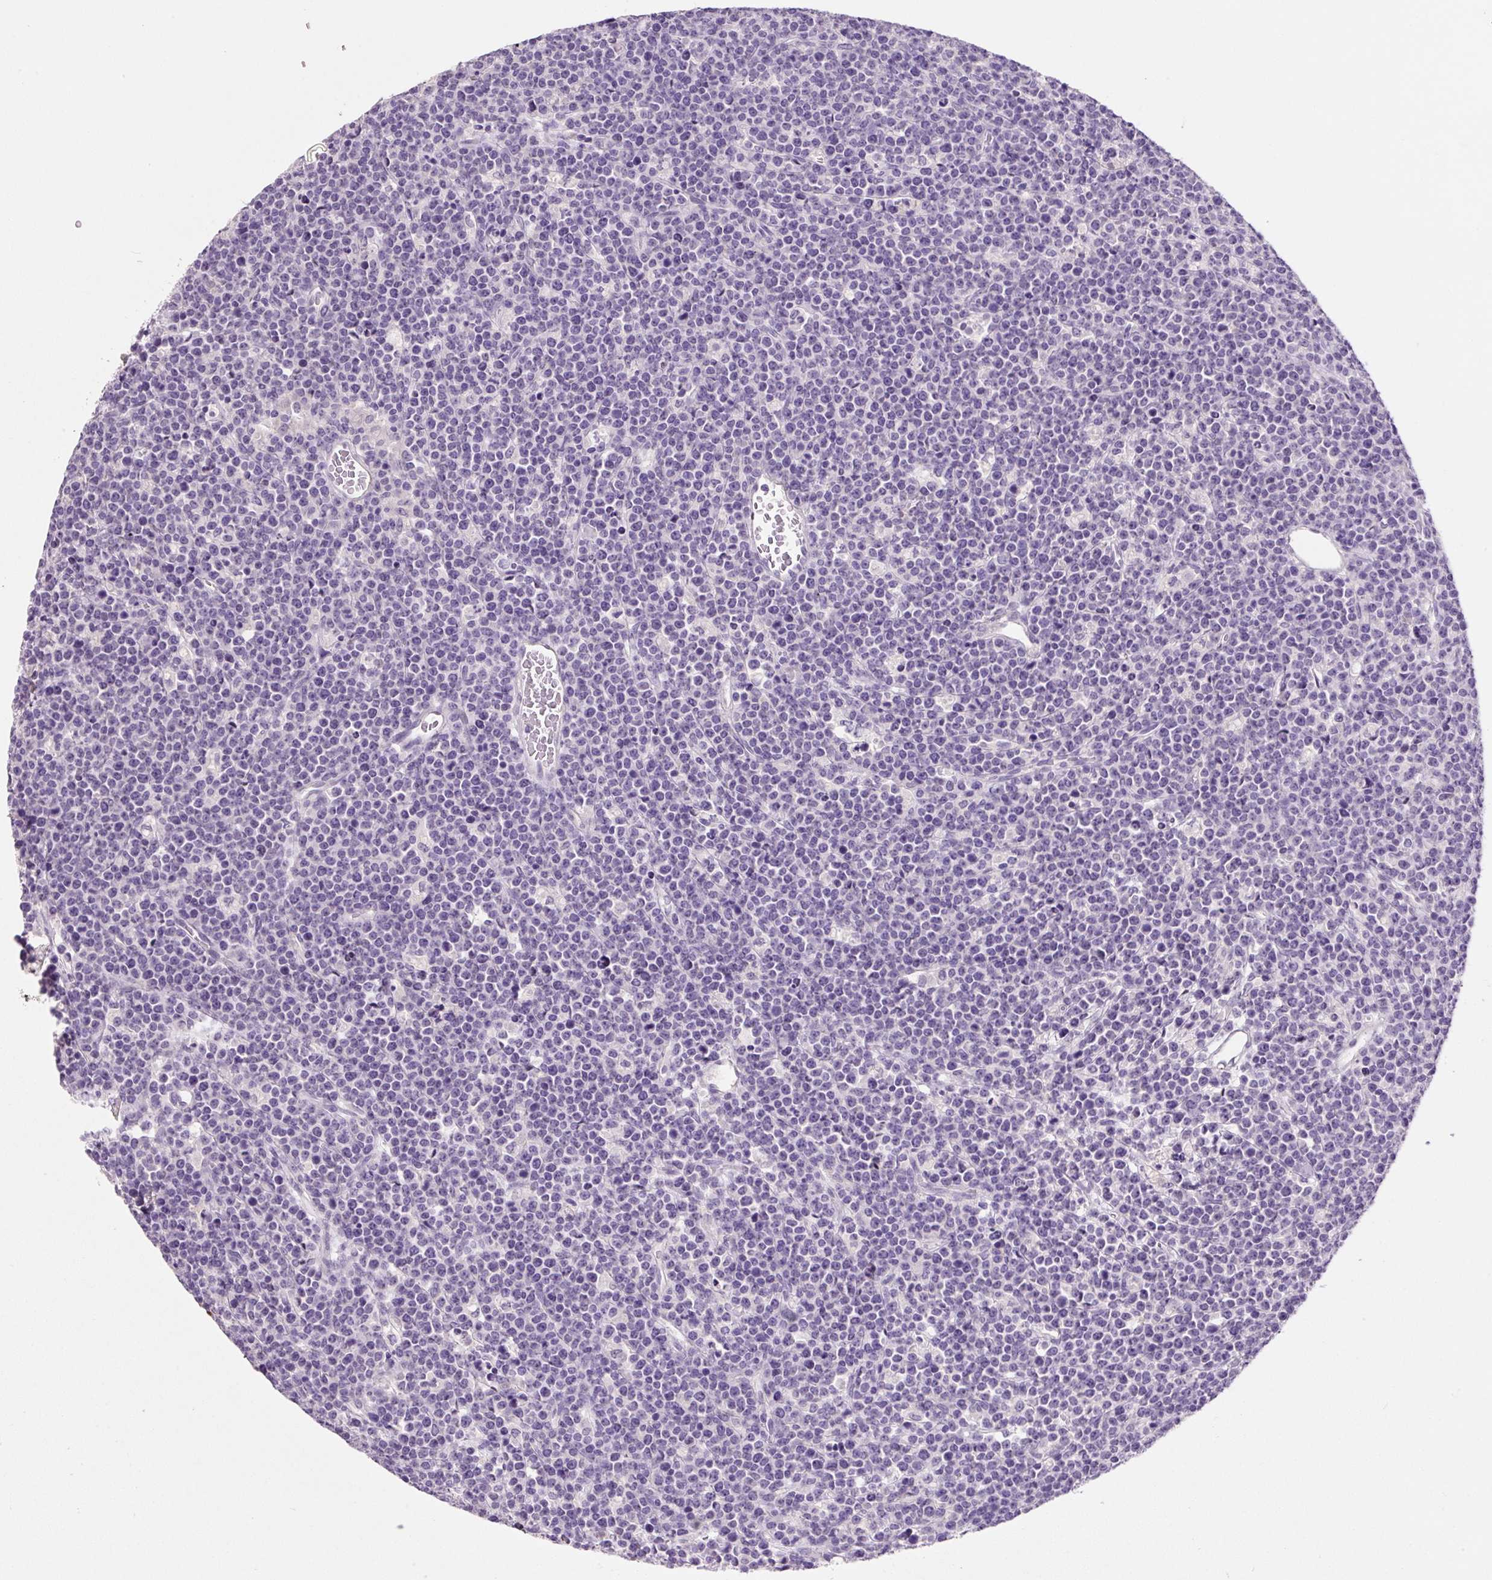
{"staining": {"intensity": "negative", "quantity": "none", "location": "none"}, "tissue": "lymphoma", "cell_type": "Tumor cells", "image_type": "cancer", "snomed": [{"axis": "morphology", "description": "Malignant lymphoma, non-Hodgkin's type, High grade"}, {"axis": "topography", "description": "Ovary"}], "caption": "Tumor cells are negative for protein expression in human lymphoma.", "gene": "SYP", "patient": {"sex": "female", "age": 56}}